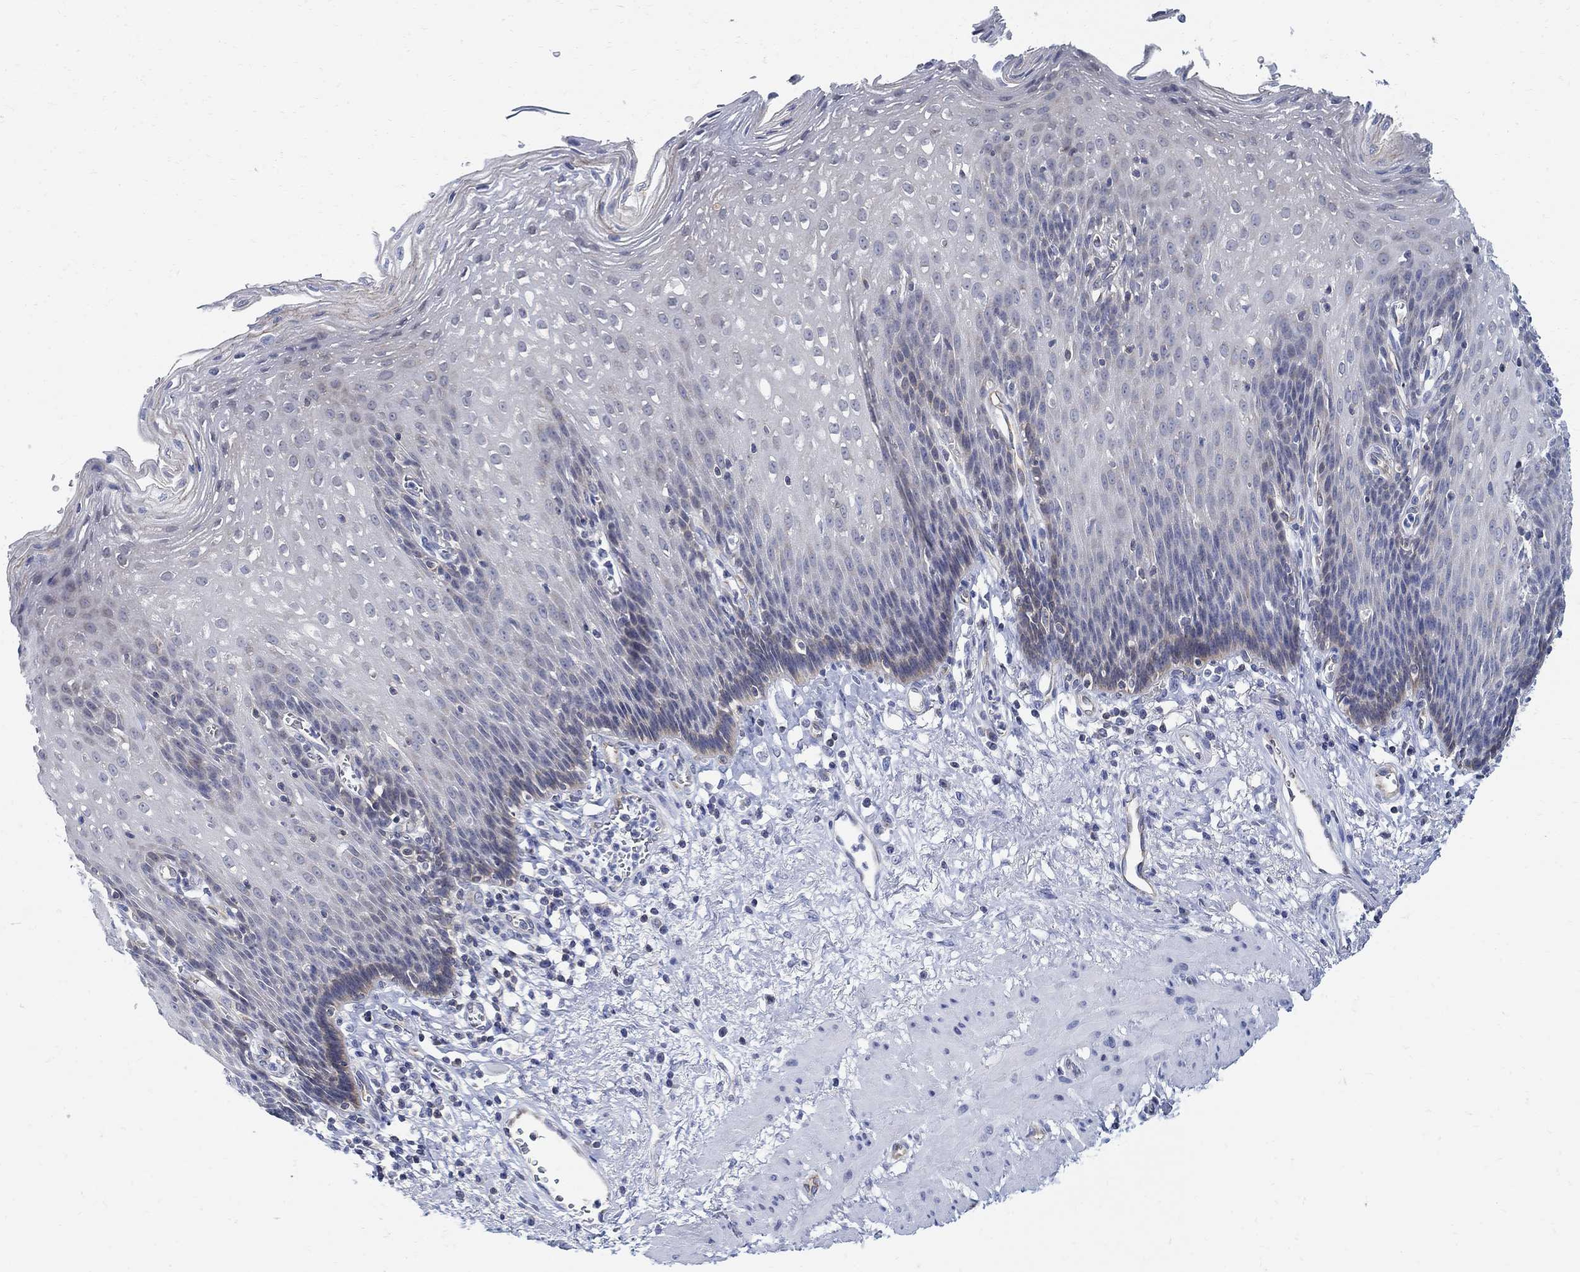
{"staining": {"intensity": "negative", "quantity": "none", "location": "none"}, "tissue": "esophagus", "cell_type": "Squamous epithelial cells", "image_type": "normal", "snomed": [{"axis": "morphology", "description": "Normal tissue, NOS"}, {"axis": "topography", "description": "Esophagus"}], "caption": "The photomicrograph reveals no significant staining in squamous epithelial cells of esophagus. (DAB (3,3'-diaminobenzidine) IHC with hematoxylin counter stain).", "gene": "PHF21B", "patient": {"sex": "male", "age": 57}}